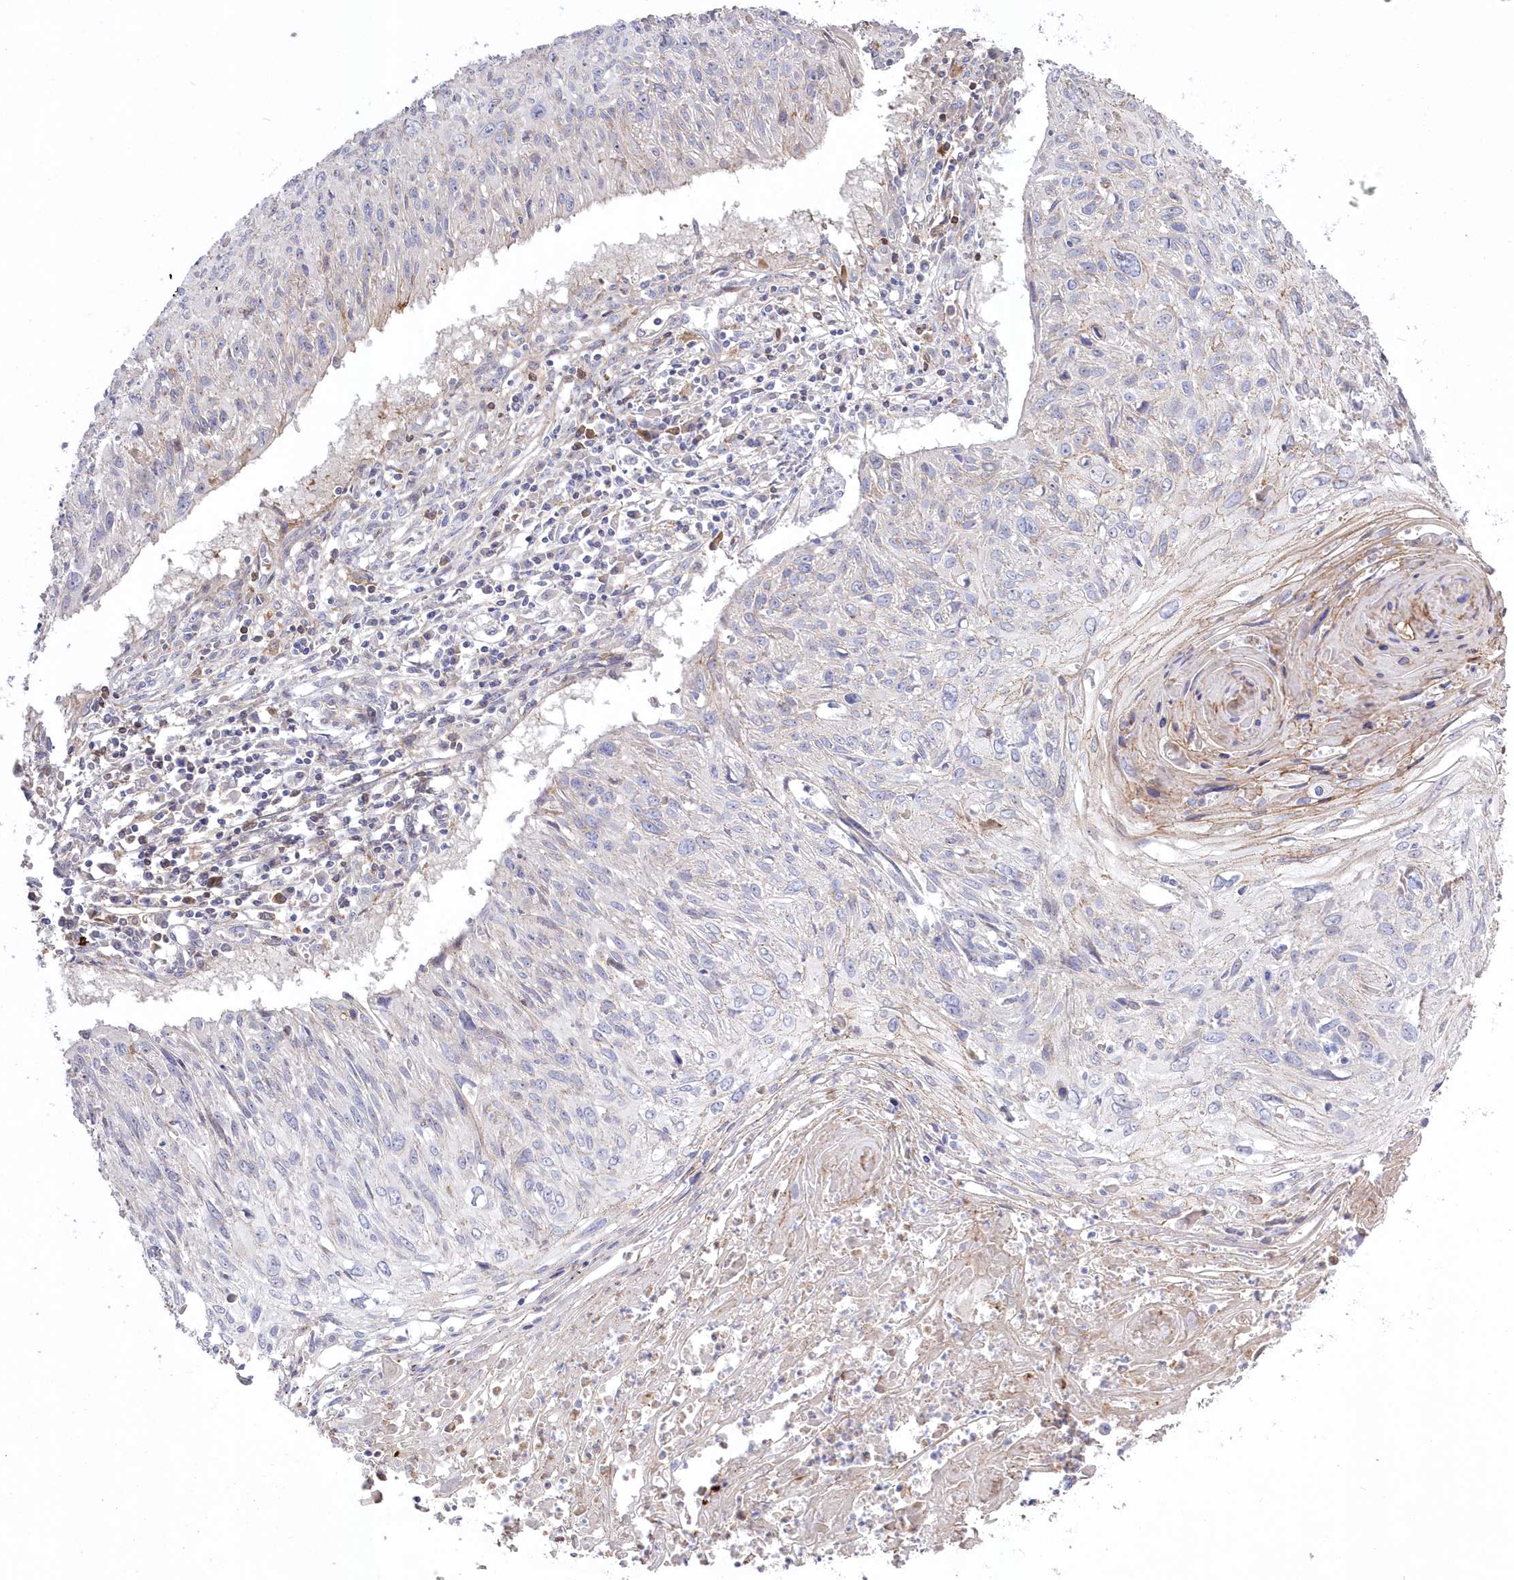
{"staining": {"intensity": "weak", "quantity": "<25%", "location": "cytoplasmic/membranous"}, "tissue": "cervical cancer", "cell_type": "Tumor cells", "image_type": "cancer", "snomed": [{"axis": "morphology", "description": "Squamous cell carcinoma, NOS"}, {"axis": "topography", "description": "Cervix"}], "caption": "Human cervical squamous cell carcinoma stained for a protein using IHC shows no positivity in tumor cells.", "gene": "WBP1L", "patient": {"sex": "female", "age": 51}}